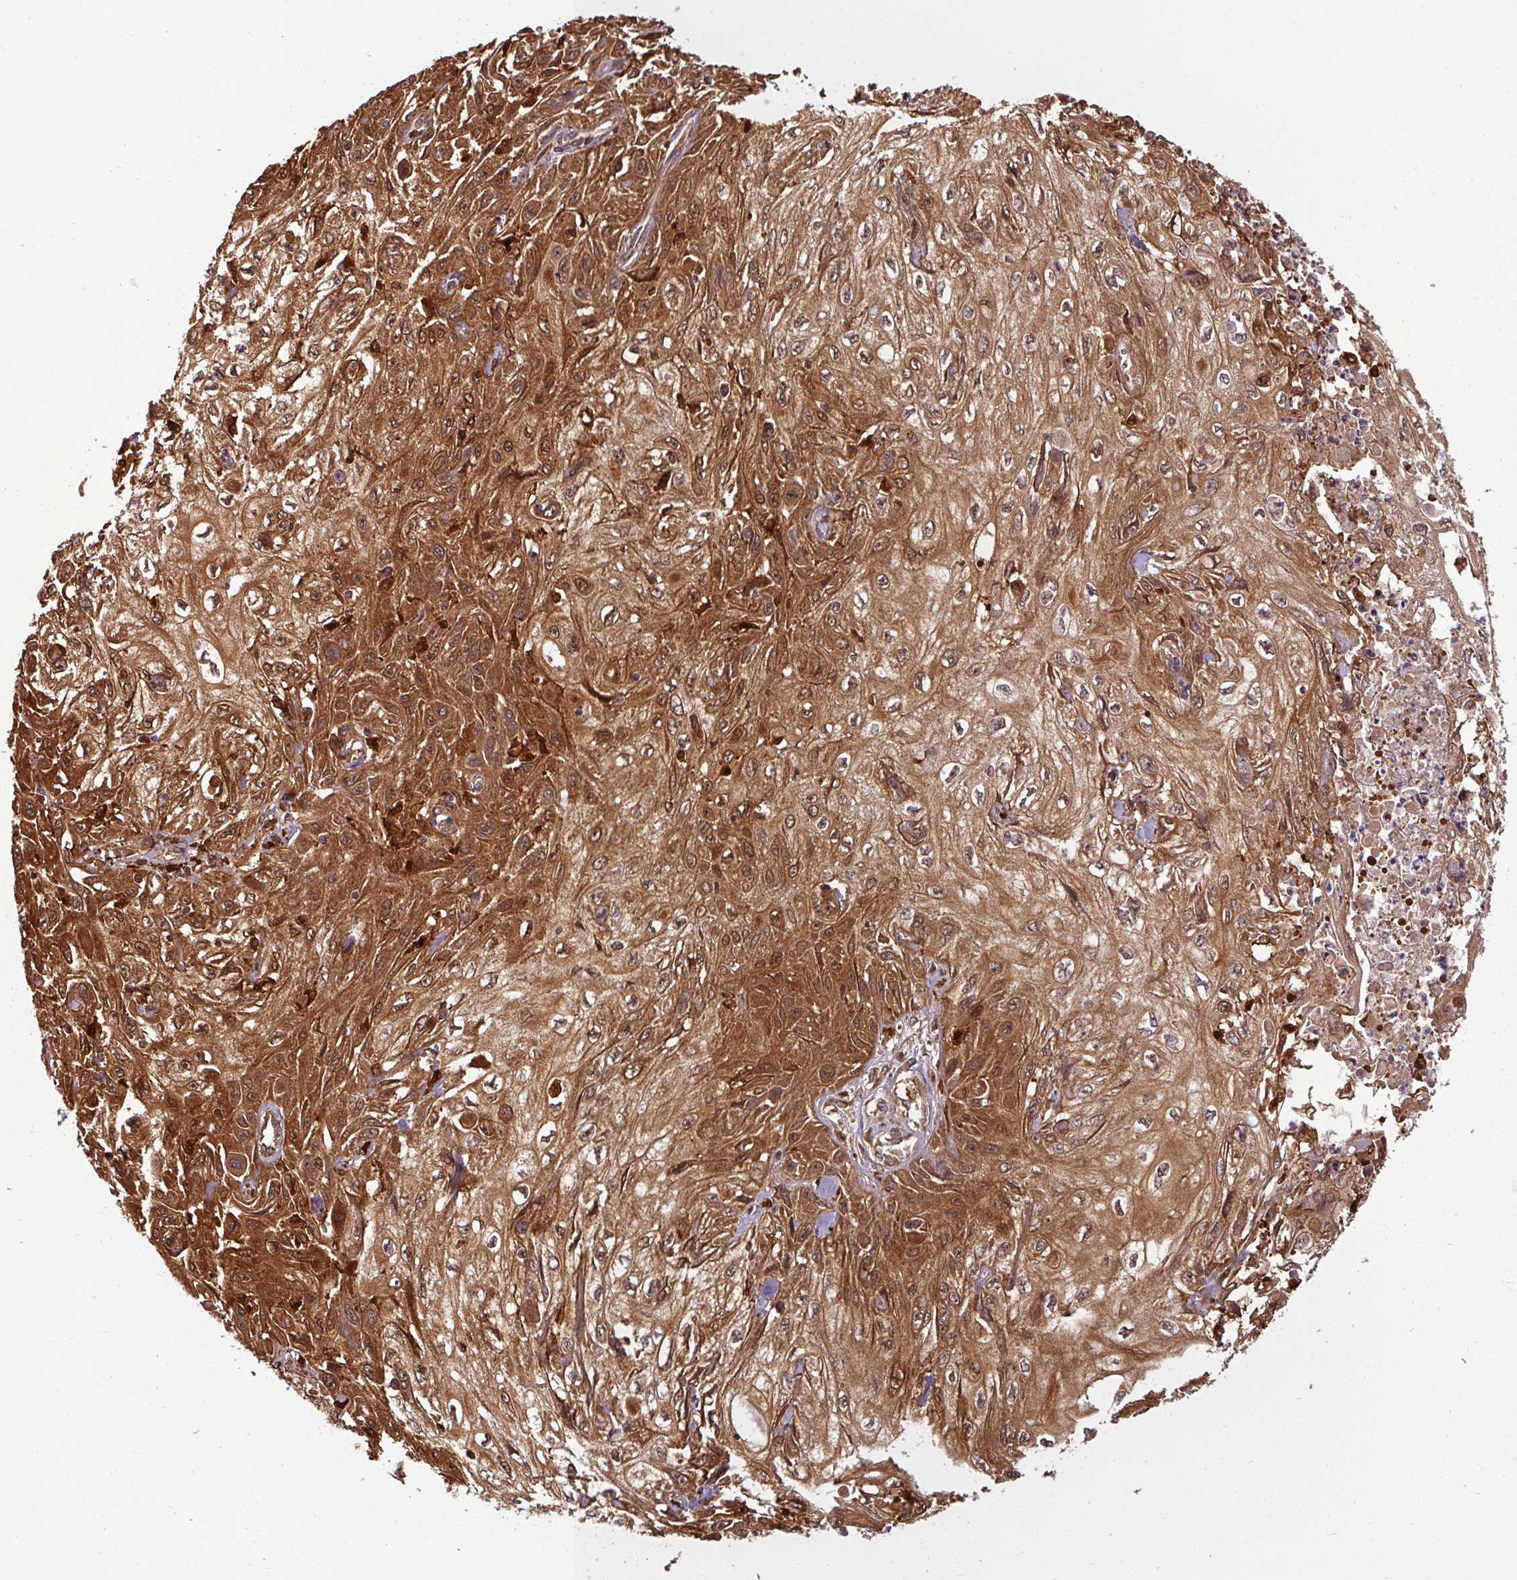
{"staining": {"intensity": "strong", "quantity": ">75%", "location": "cytoplasmic/membranous,nuclear"}, "tissue": "skin cancer", "cell_type": "Tumor cells", "image_type": "cancer", "snomed": [{"axis": "morphology", "description": "Squamous cell carcinoma, NOS"}, {"axis": "morphology", "description": "Squamous cell carcinoma, metastatic, NOS"}, {"axis": "topography", "description": "Skin"}, {"axis": "topography", "description": "Lymph node"}], "caption": "A high amount of strong cytoplasmic/membranous and nuclear positivity is seen in about >75% of tumor cells in metastatic squamous cell carcinoma (skin) tissue.", "gene": "KCTD11", "patient": {"sex": "male", "age": 75}}